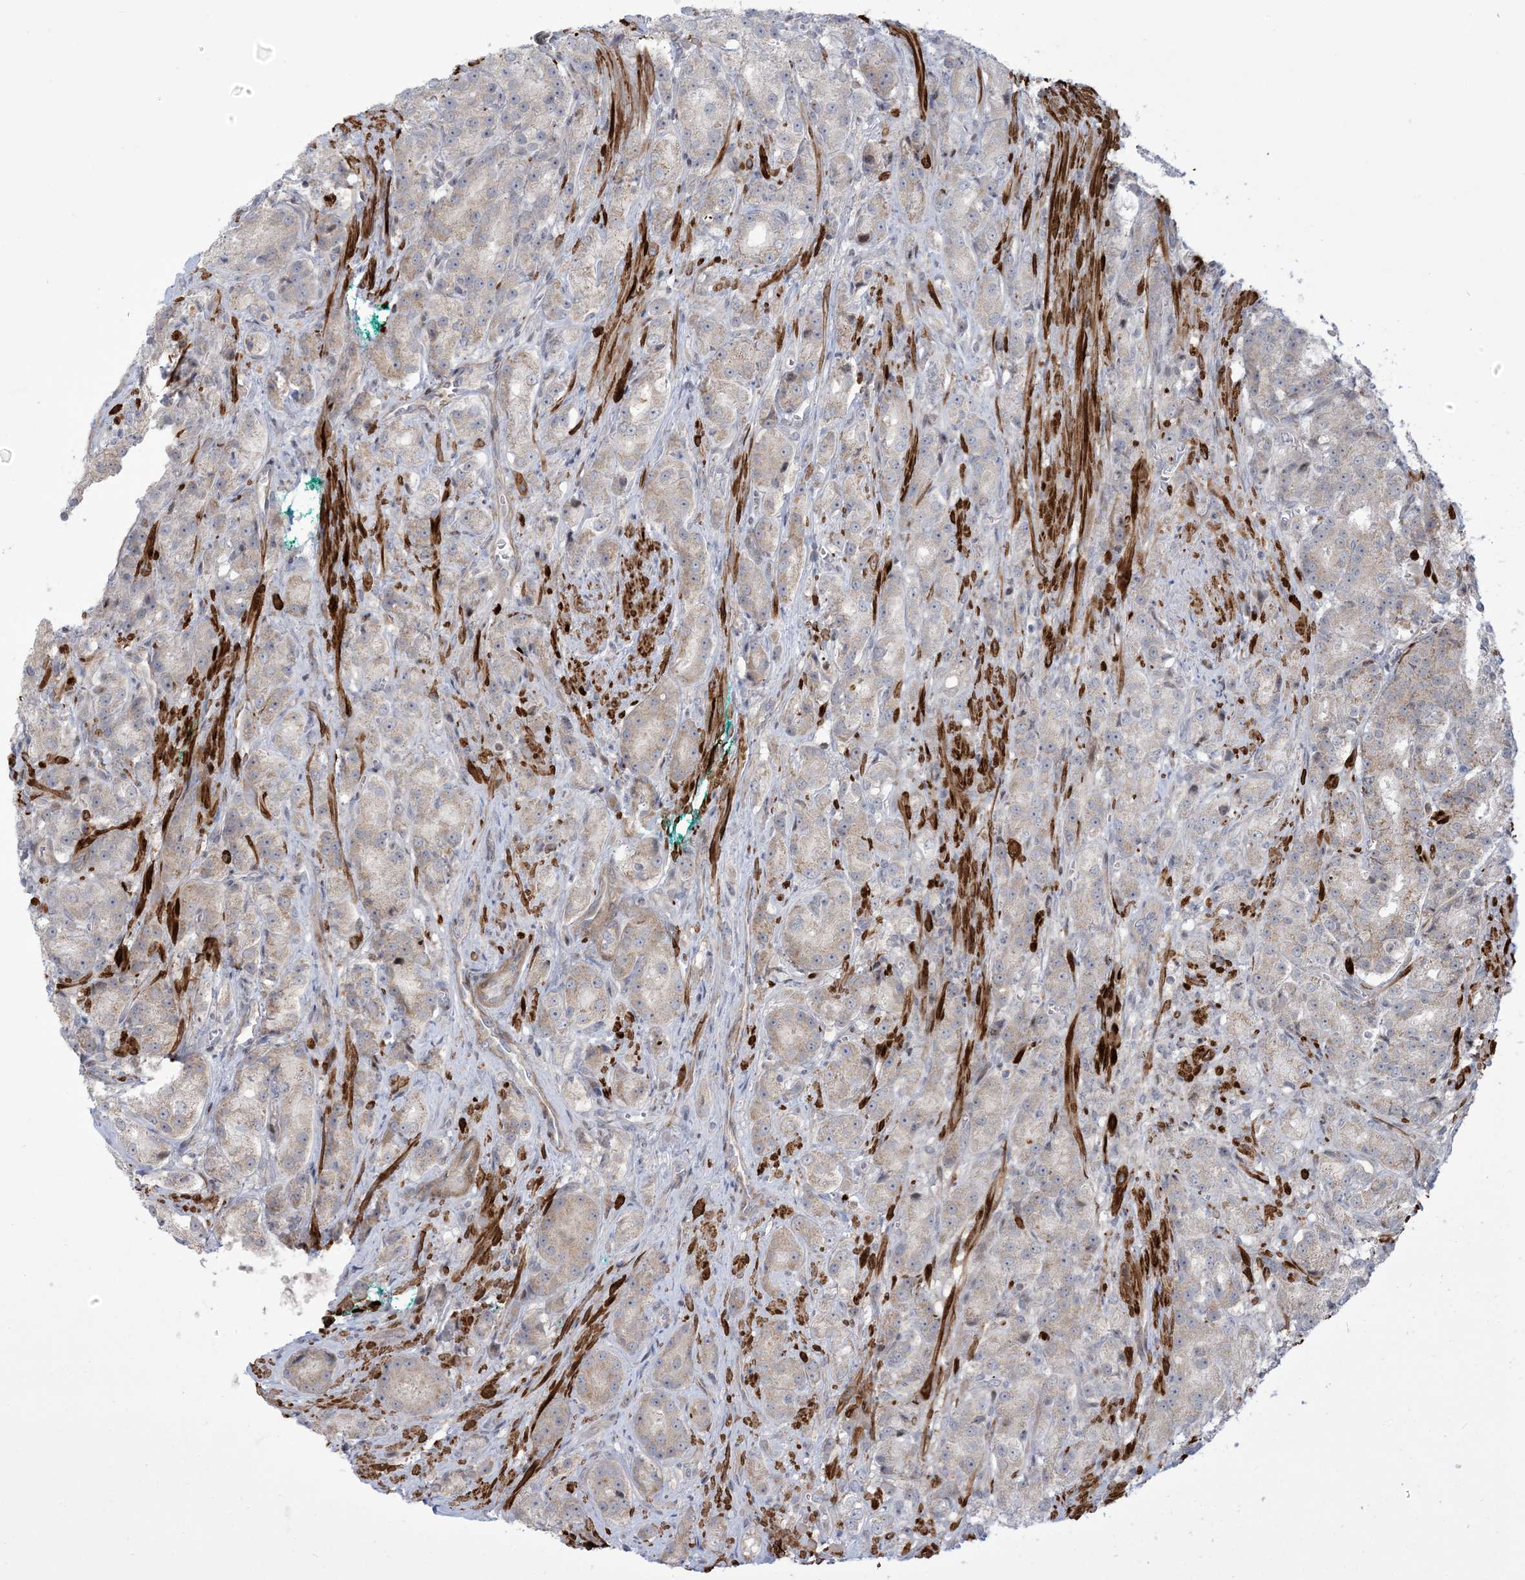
{"staining": {"intensity": "weak", "quantity": "<25%", "location": "cytoplasmic/membranous"}, "tissue": "prostate cancer", "cell_type": "Tumor cells", "image_type": "cancer", "snomed": [{"axis": "morphology", "description": "Adenocarcinoma, High grade"}, {"axis": "topography", "description": "Prostate"}], "caption": "DAB (3,3'-diaminobenzidine) immunohistochemical staining of human adenocarcinoma (high-grade) (prostate) displays no significant expression in tumor cells.", "gene": "AFTPH", "patient": {"sex": "male", "age": 60}}